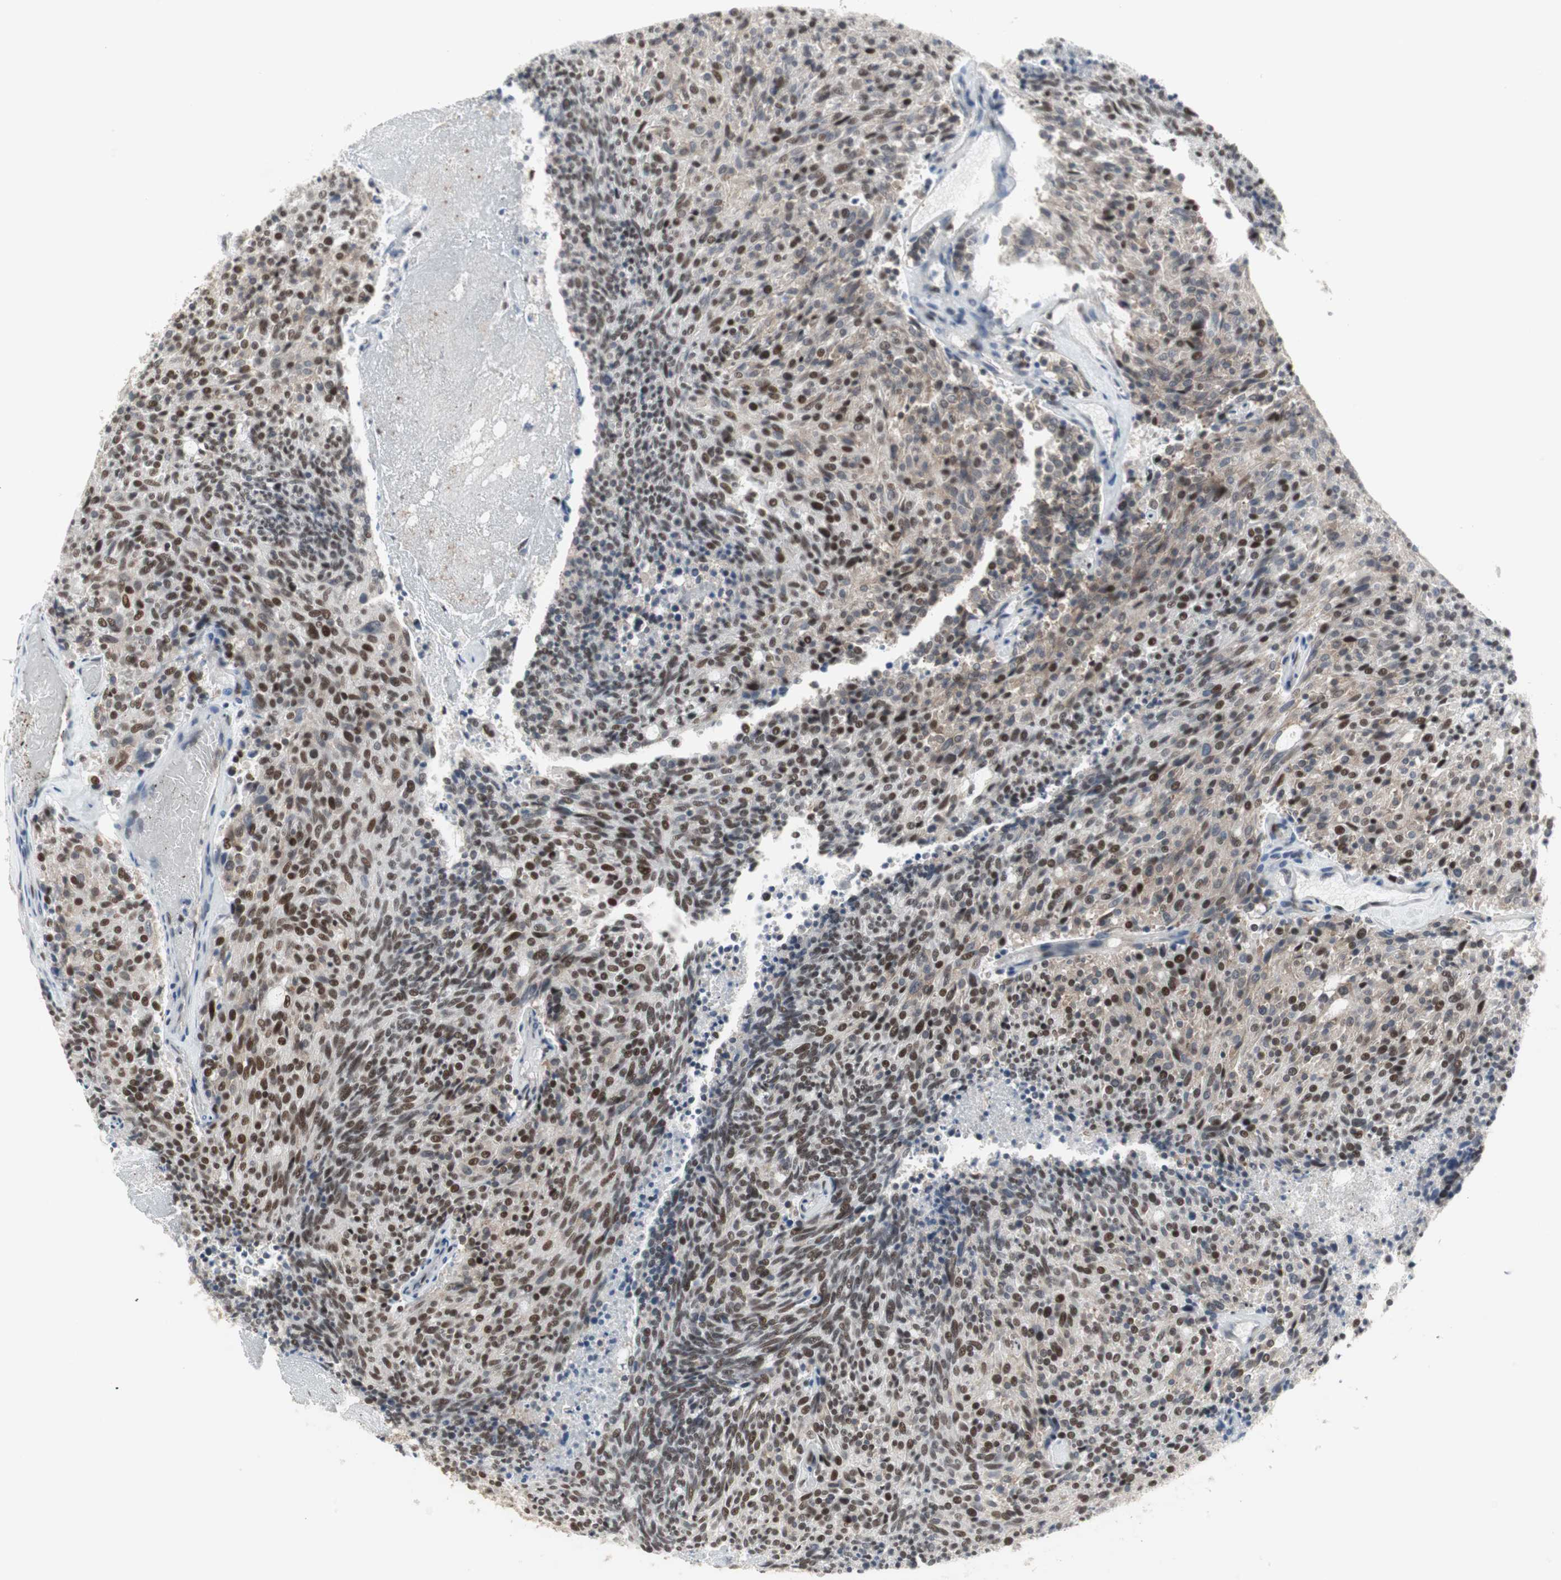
{"staining": {"intensity": "strong", "quantity": ">75%", "location": "nuclear"}, "tissue": "carcinoid", "cell_type": "Tumor cells", "image_type": "cancer", "snomed": [{"axis": "morphology", "description": "Carcinoid, malignant, NOS"}, {"axis": "topography", "description": "Pancreas"}], "caption": "IHC image of neoplastic tissue: human malignant carcinoid stained using immunohistochemistry reveals high levels of strong protein expression localized specifically in the nuclear of tumor cells, appearing as a nuclear brown color.", "gene": "RTF1", "patient": {"sex": "female", "age": 54}}